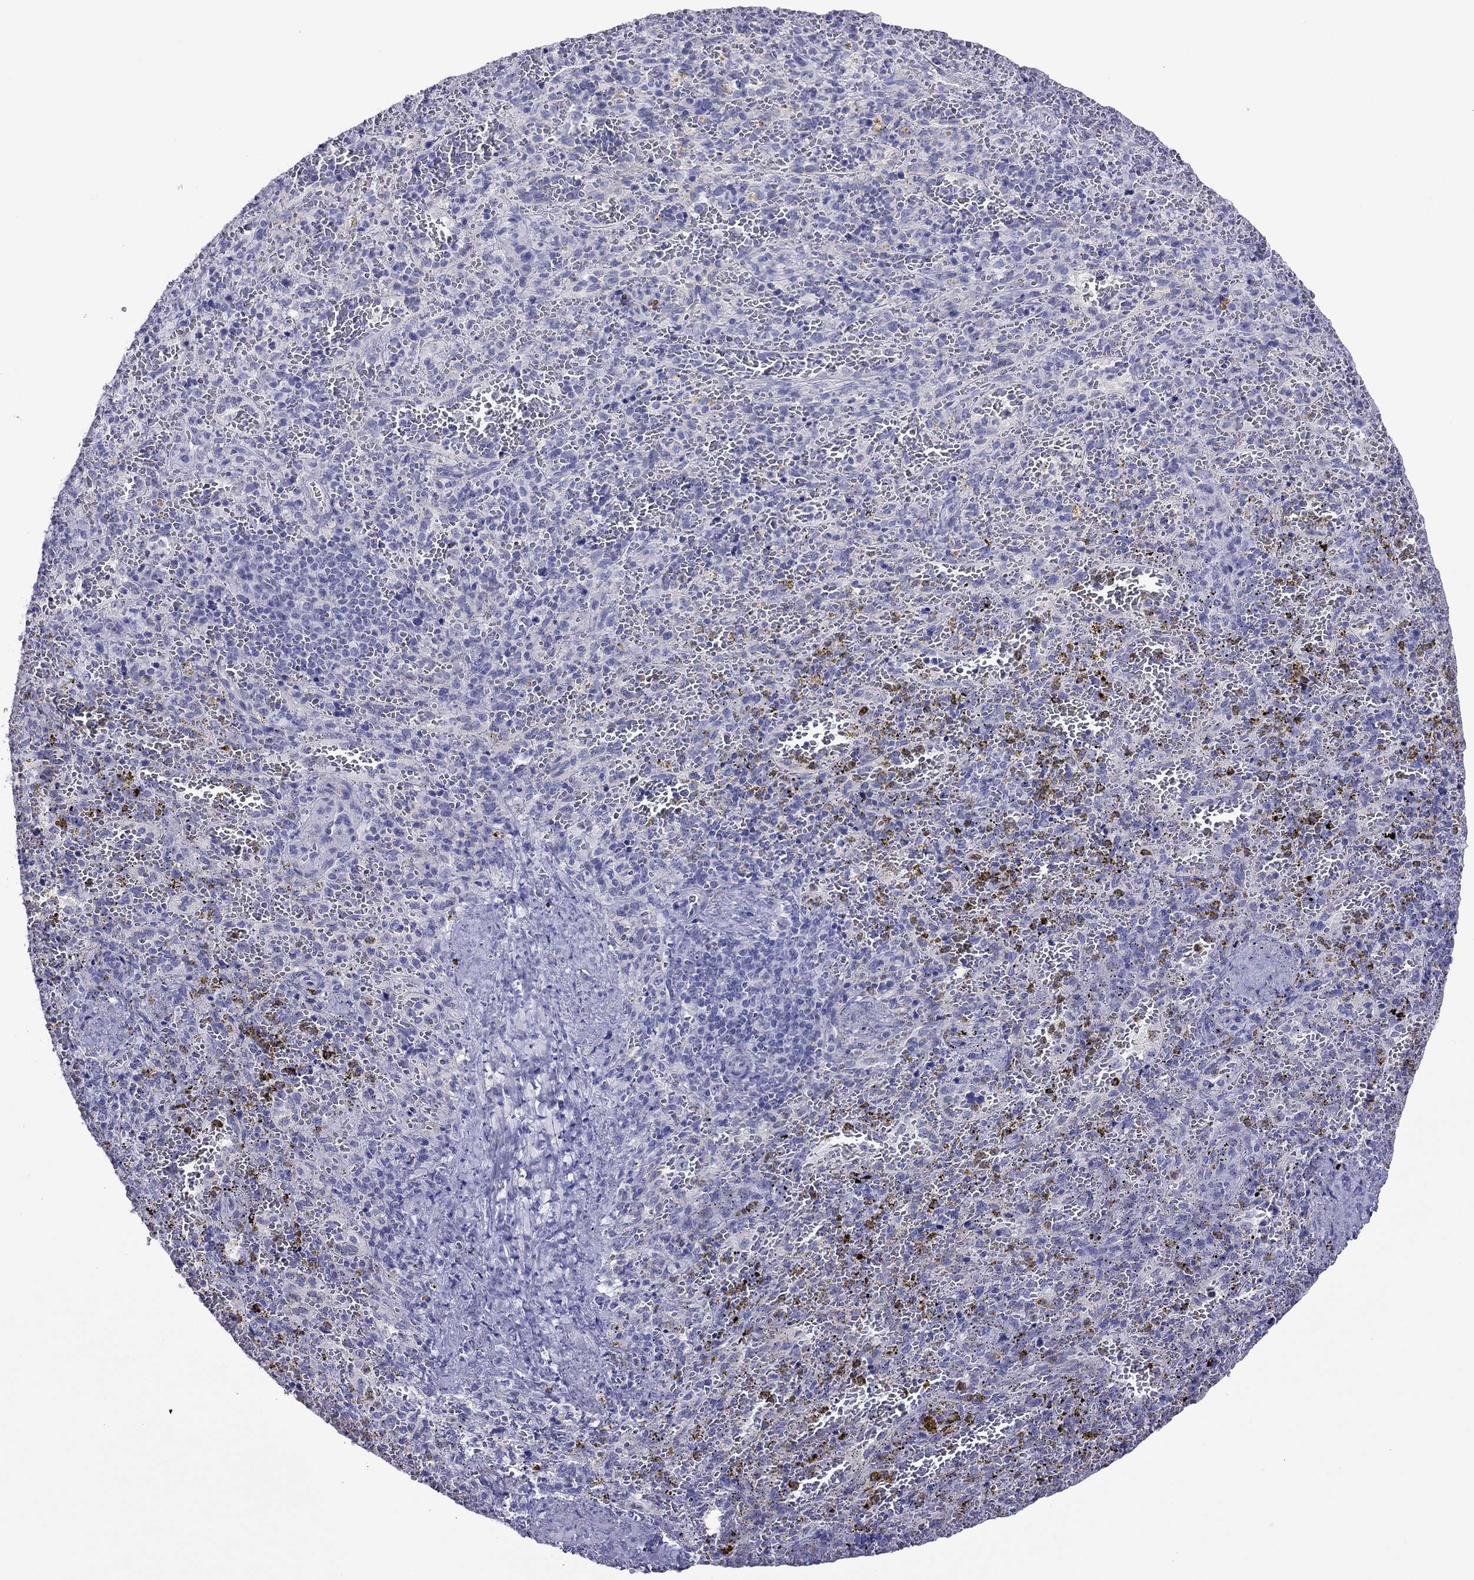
{"staining": {"intensity": "negative", "quantity": "none", "location": "none"}, "tissue": "spleen", "cell_type": "Cells in red pulp", "image_type": "normal", "snomed": [{"axis": "morphology", "description": "Normal tissue, NOS"}, {"axis": "topography", "description": "Spleen"}], "caption": "Image shows no protein positivity in cells in red pulp of unremarkable spleen. The staining is performed using DAB (3,3'-diaminobenzidine) brown chromogen with nuclei counter-stained in using hematoxylin.", "gene": "PCDHA6", "patient": {"sex": "female", "age": 50}}